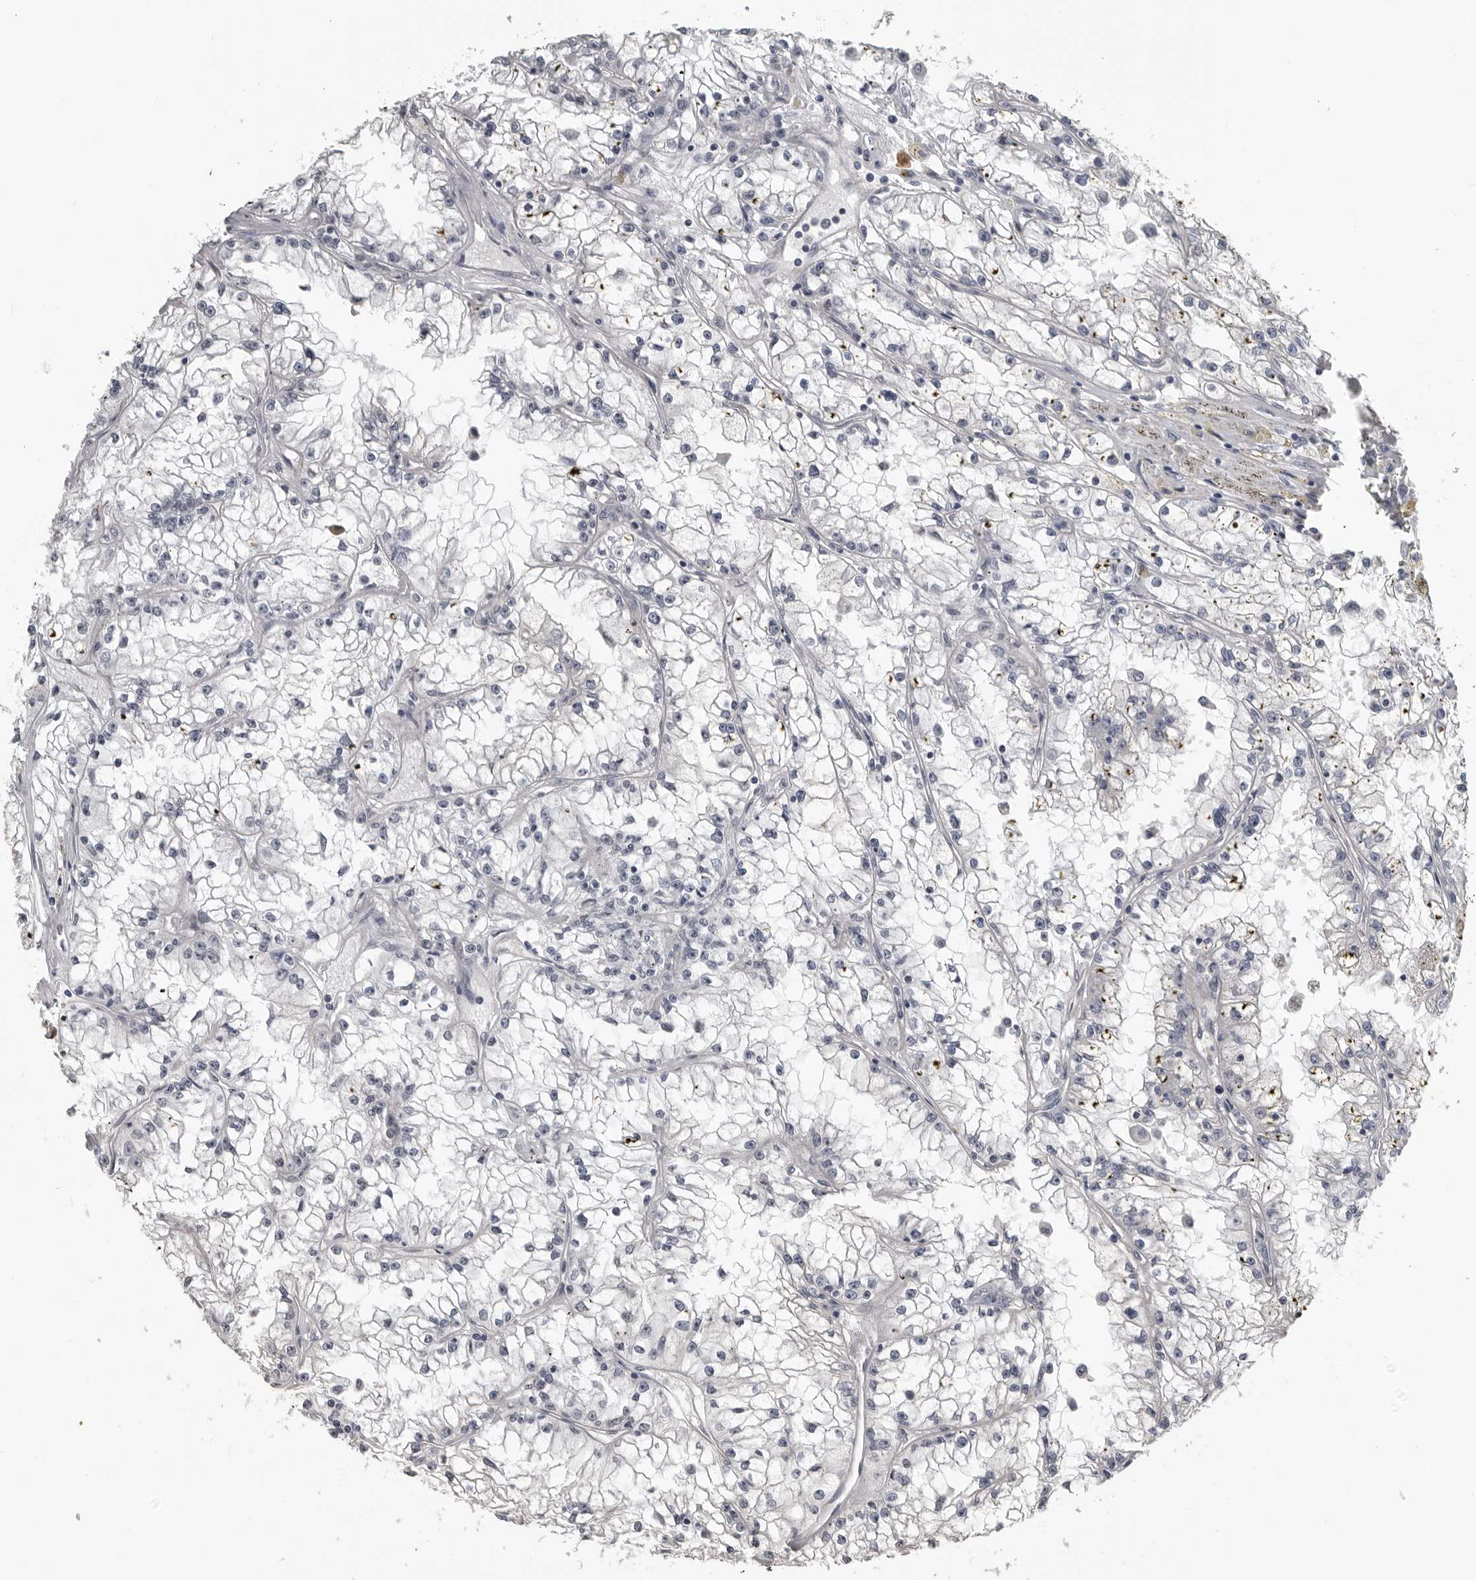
{"staining": {"intensity": "negative", "quantity": "none", "location": "none"}, "tissue": "renal cancer", "cell_type": "Tumor cells", "image_type": "cancer", "snomed": [{"axis": "morphology", "description": "Adenocarcinoma, NOS"}, {"axis": "topography", "description": "Kidney"}], "caption": "There is no significant expression in tumor cells of adenocarcinoma (renal).", "gene": "PRRX2", "patient": {"sex": "male", "age": 56}}